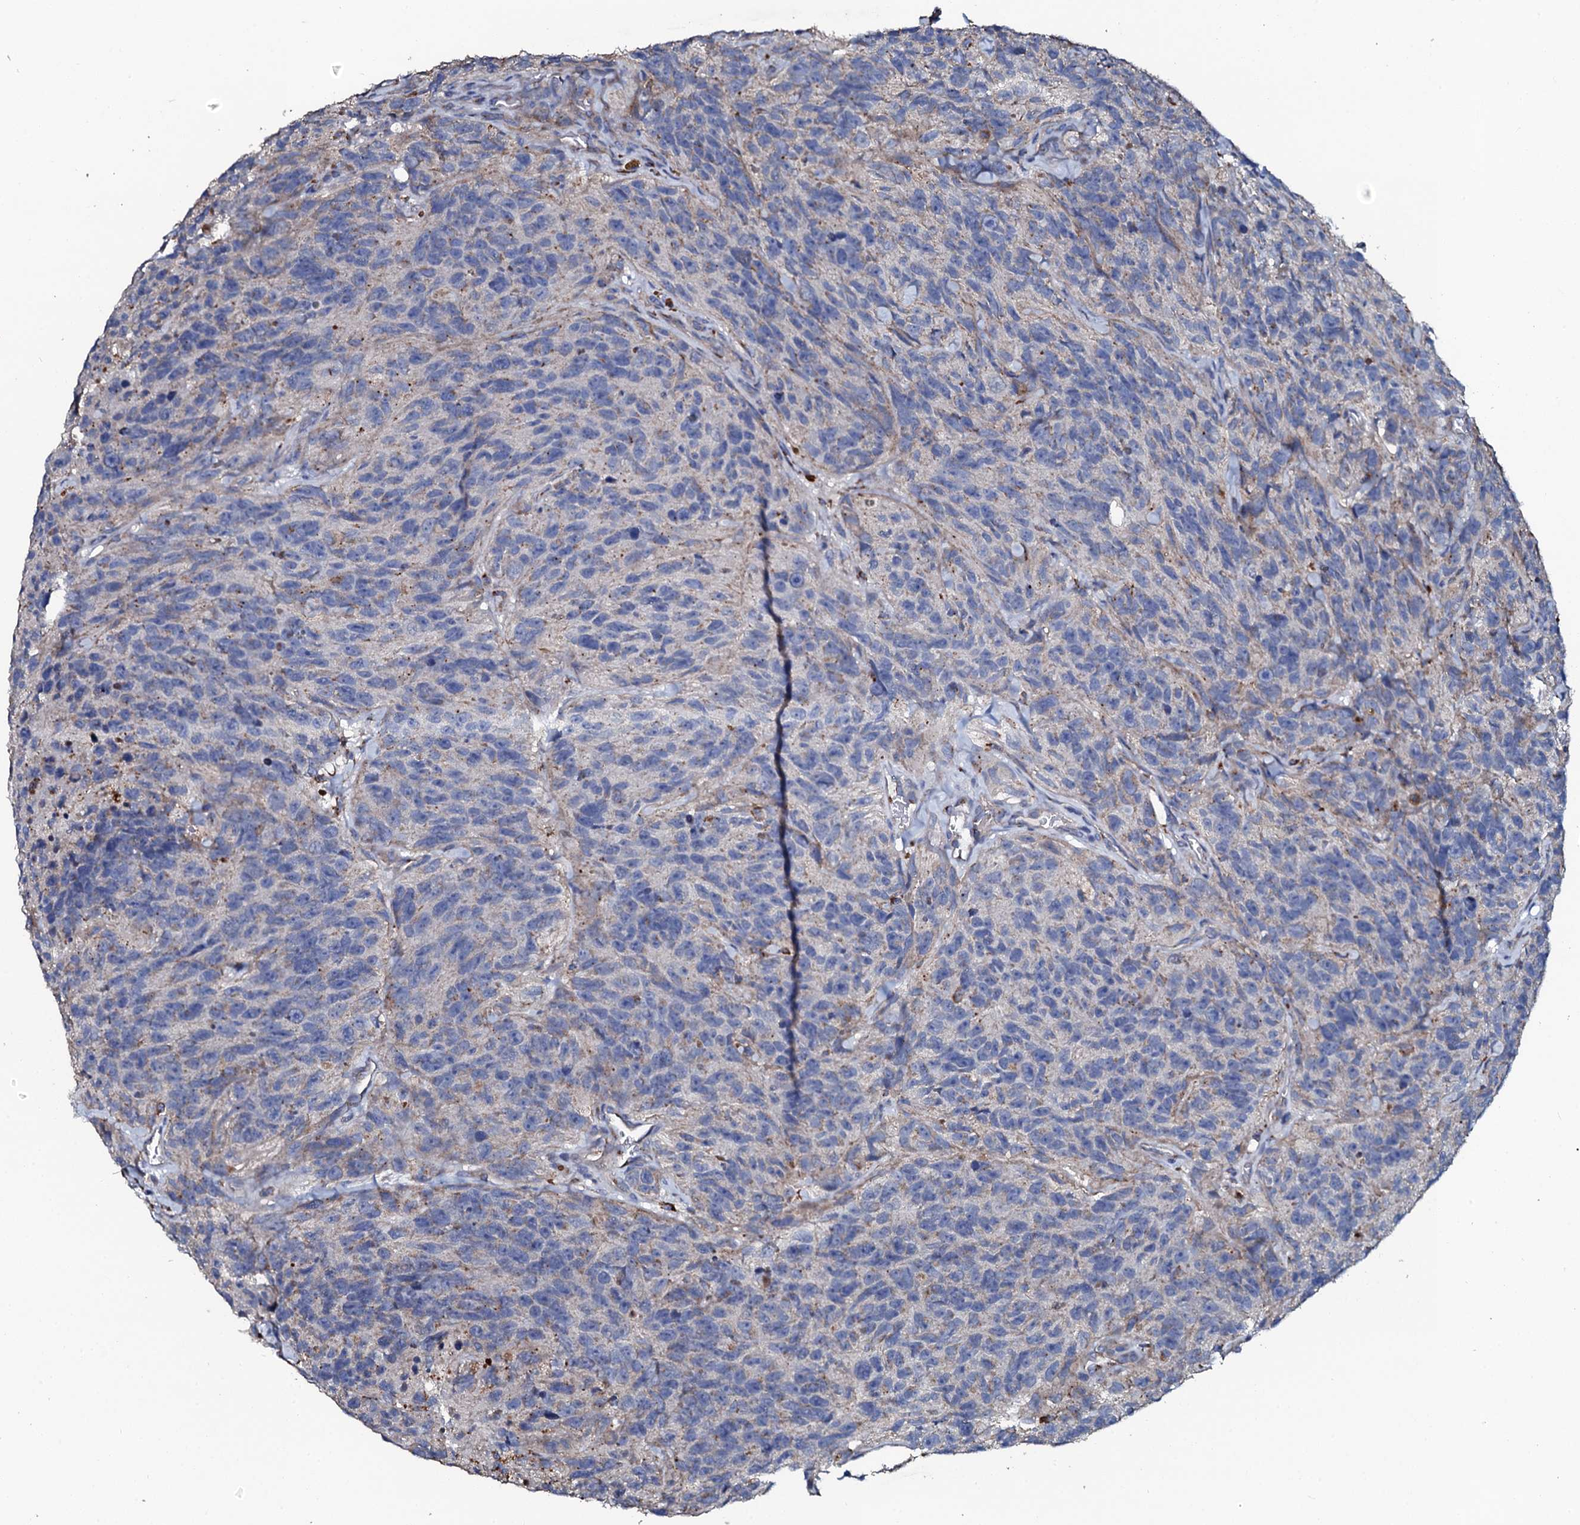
{"staining": {"intensity": "negative", "quantity": "none", "location": "none"}, "tissue": "glioma", "cell_type": "Tumor cells", "image_type": "cancer", "snomed": [{"axis": "morphology", "description": "Glioma, malignant, High grade"}, {"axis": "topography", "description": "Brain"}], "caption": "Tumor cells show no significant protein staining in glioma. (Immunohistochemistry, brightfield microscopy, high magnification).", "gene": "GLCE", "patient": {"sex": "male", "age": 69}}